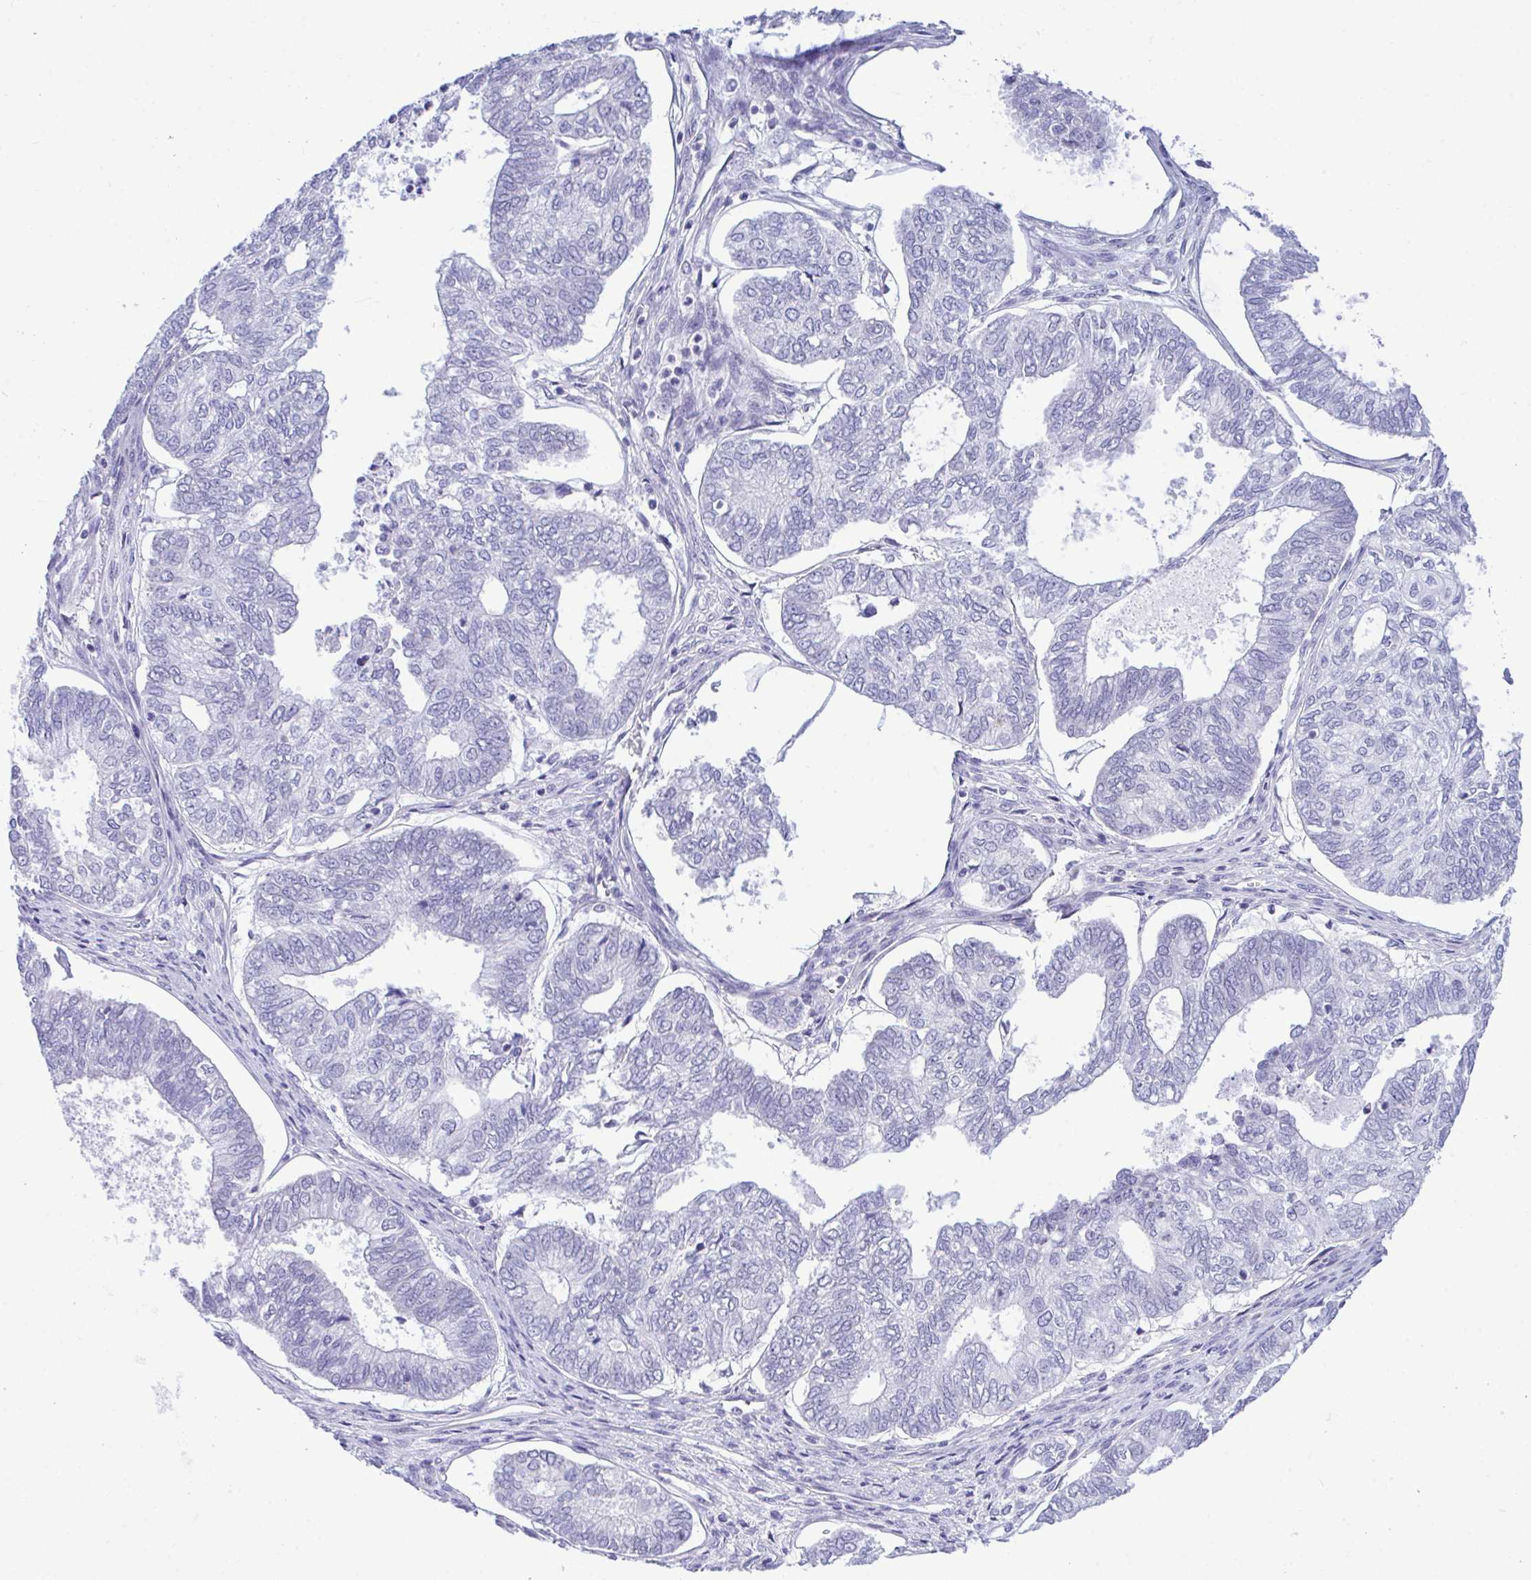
{"staining": {"intensity": "negative", "quantity": "none", "location": "none"}, "tissue": "ovarian cancer", "cell_type": "Tumor cells", "image_type": "cancer", "snomed": [{"axis": "morphology", "description": "Carcinoma, endometroid"}, {"axis": "topography", "description": "Ovary"}], "caption": "Immunohistochemistry (IHC) micrograph of ovarian cancer (endometroid carcinoma) stained for a protein (brown), which exhibits no positivity in tumor cells.", "gene": "SLC25A51", "patient": {"sex": "female", "age": 64}}